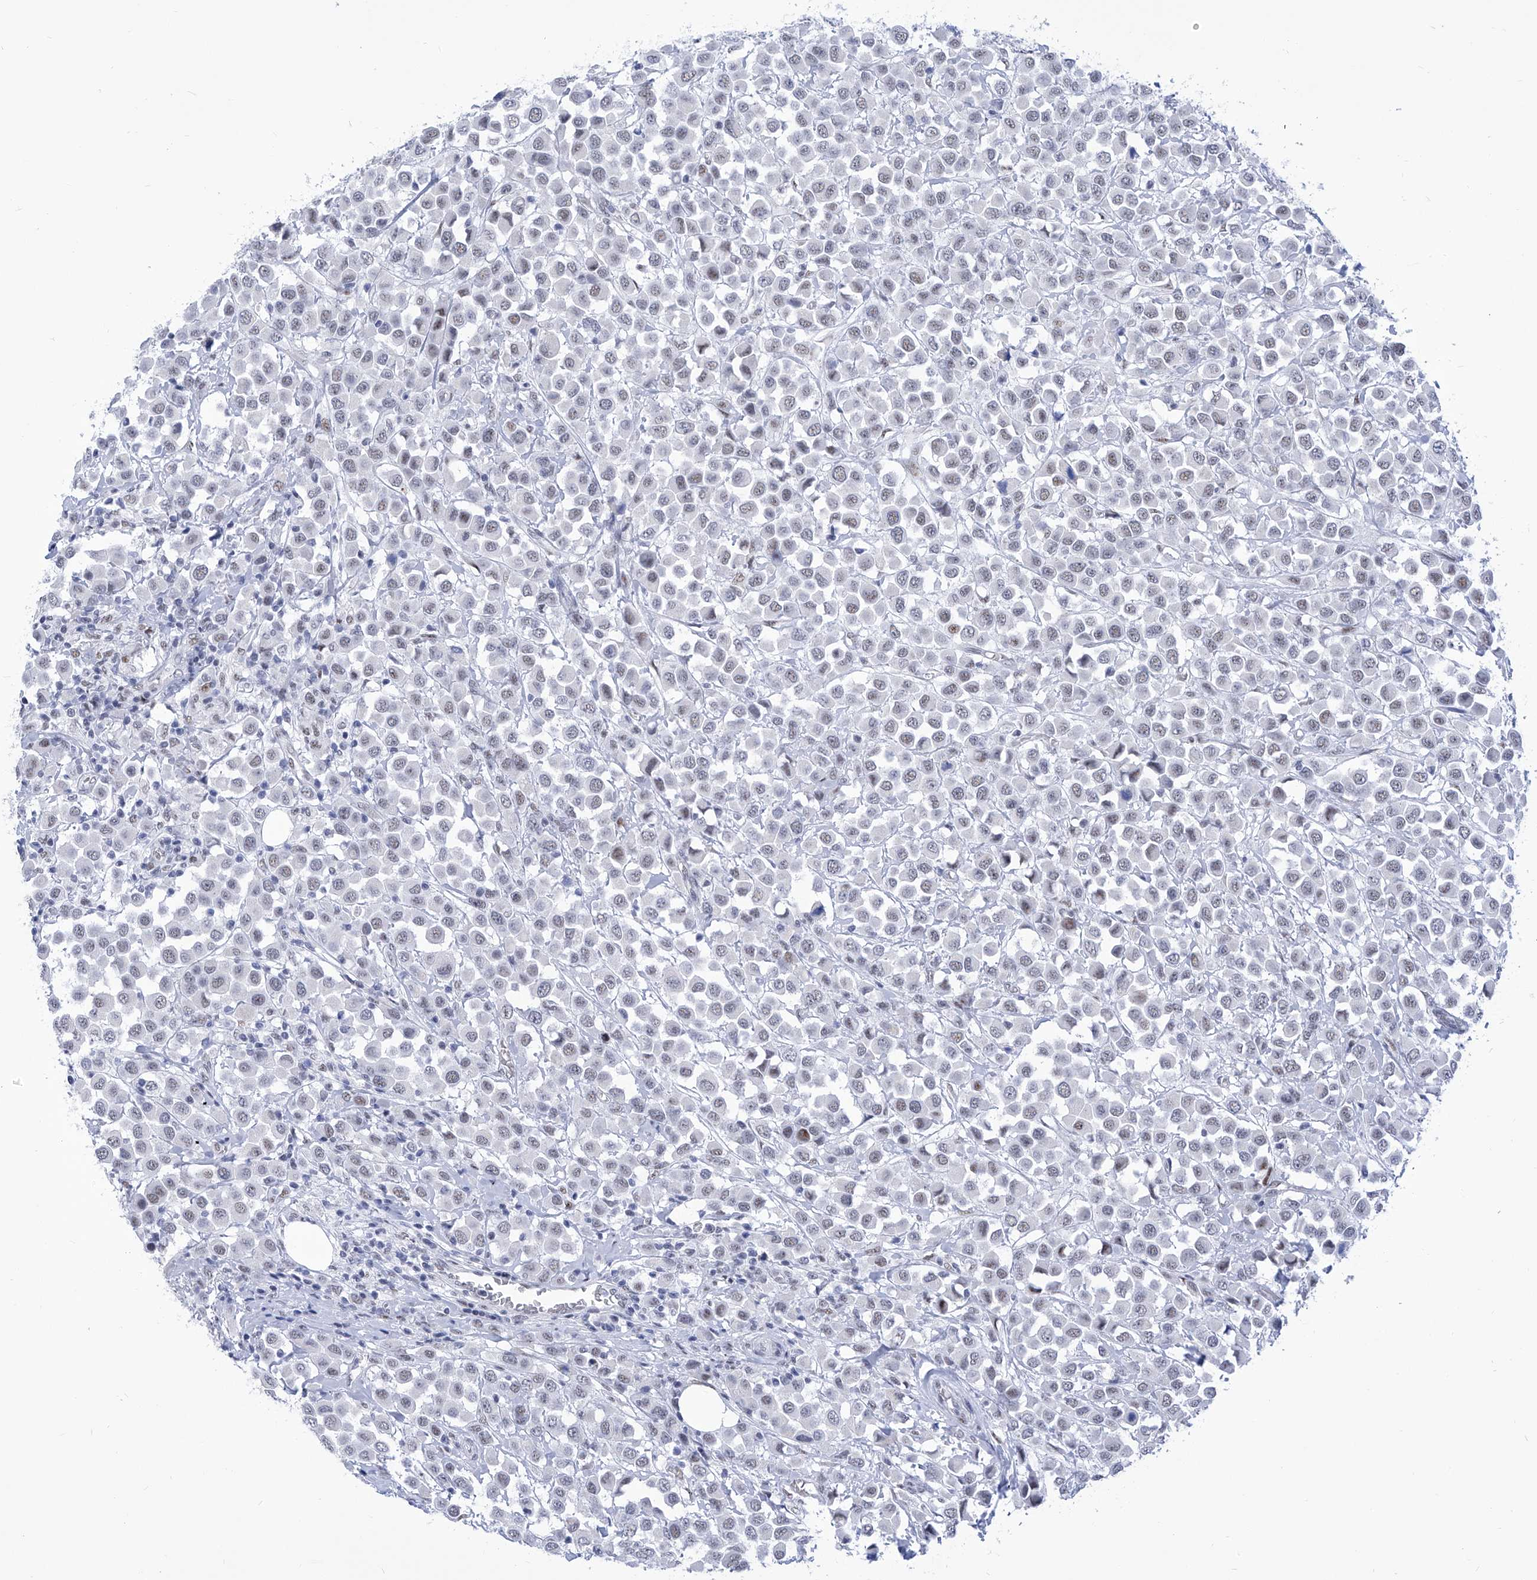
{"staining": {"intensity": "weak", "quantity": "25%-75%", "location": "nuclear"}, "tissue": "breast cancer", "cell_type": "Tumor cells", "image_type": "cancer", "snomed": [{"axis": "morphology", "description": "Duct carcinoma"}, {"axis": "topography", "description": "Breast"}], "caption": "Invasive ductal carcinoma (breast) was stained to show a protein in brown. There is low levels of weak nuclear positivity in about 25%-75% of tumor cells.", "gene": "SART1", "patient": {"sex": "female", "age": 61}}